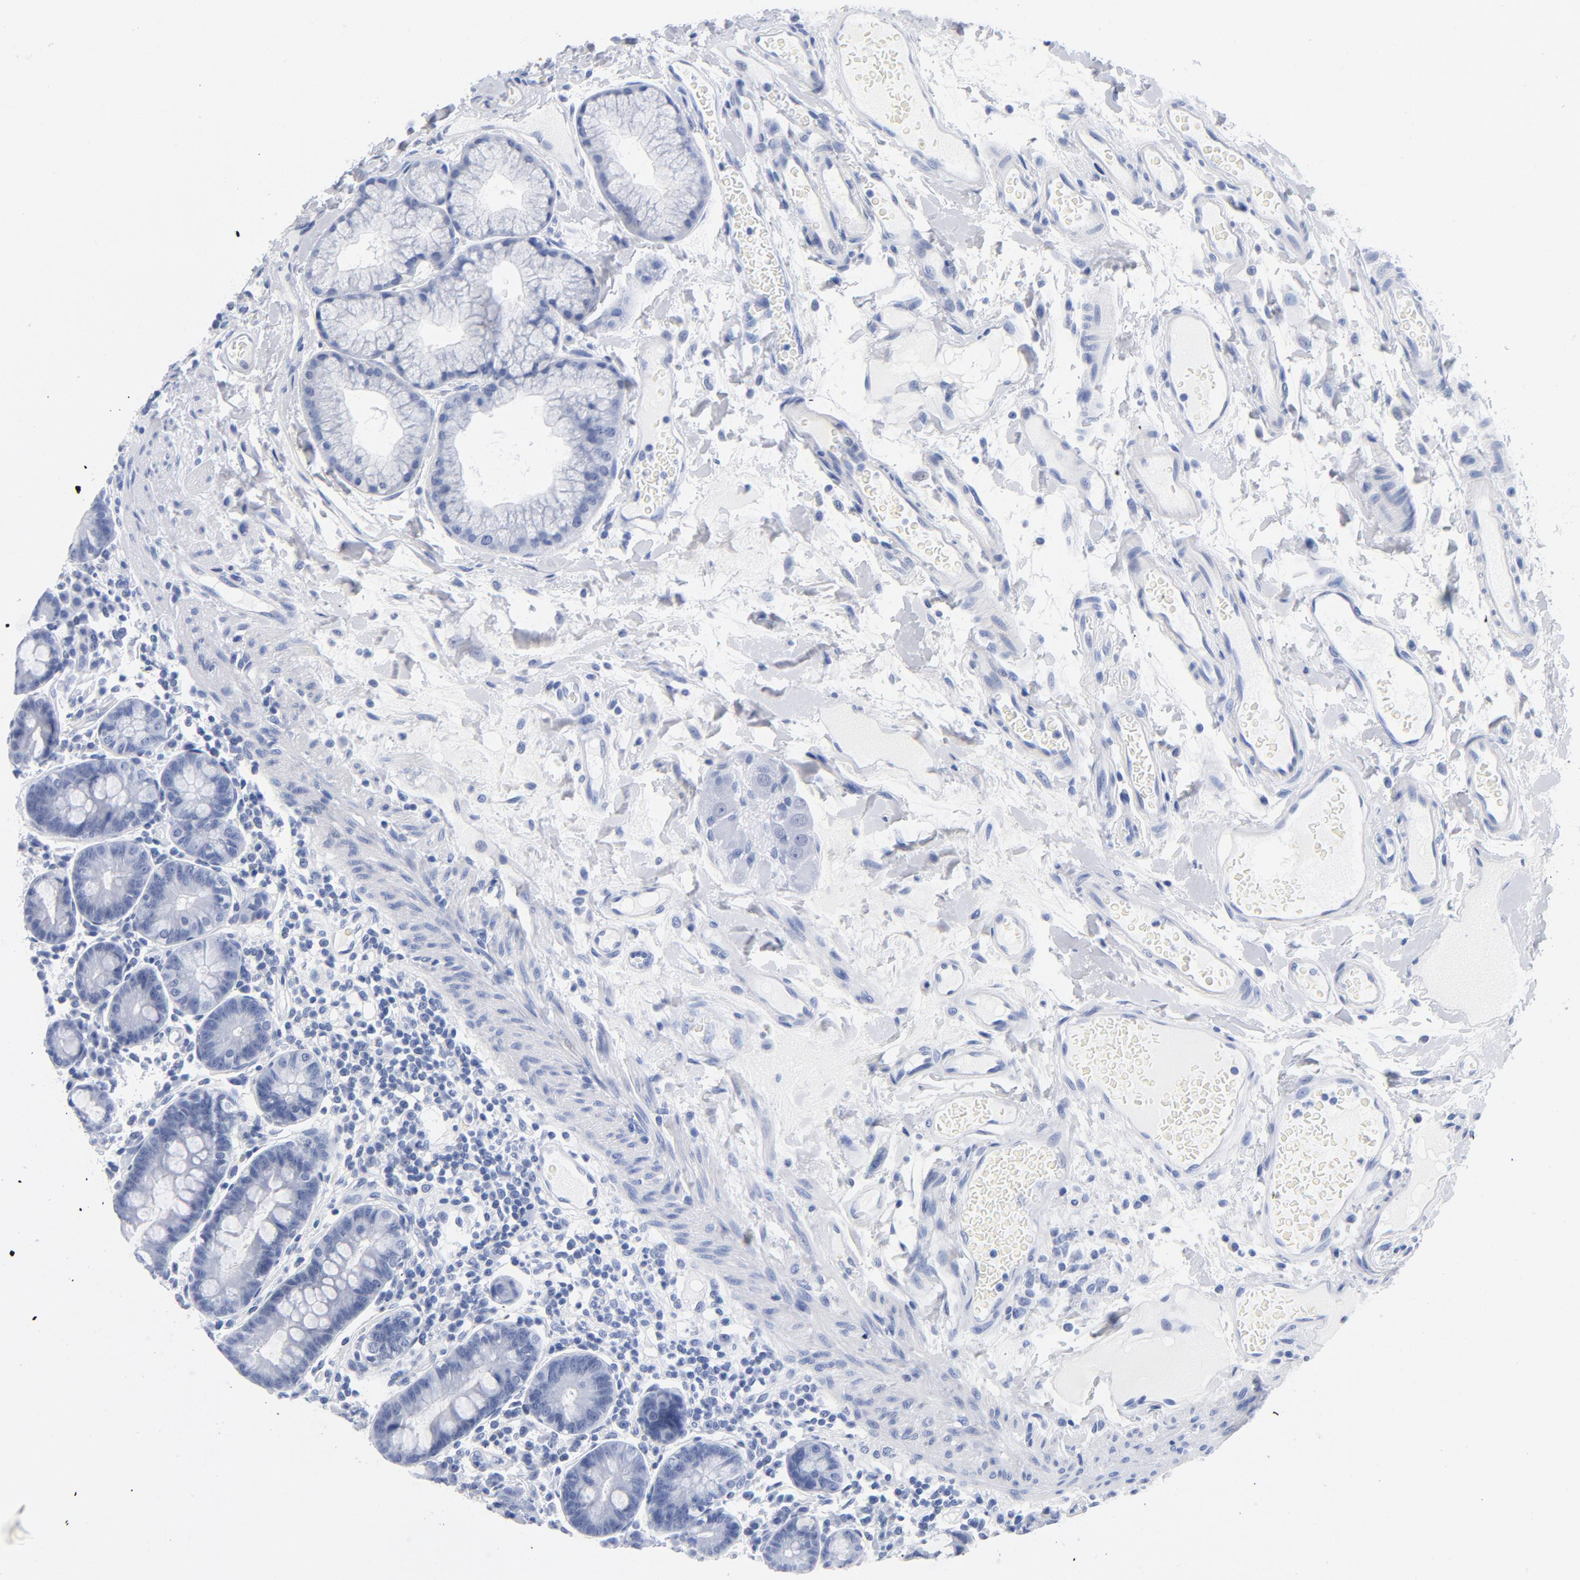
{"staining": {"intensity": "negative", "quantity": "none", "location": "none"}, "tissue": "duodenum", "cell_type": "Glandular cells", "image_type": "normal", "snomed": [{"axis": "morphology", "description": "Normal tissue, NOS"}, {"axis": "topography", "description": "Duodenum"}], "caption": "Immunohistochemistry image of unremarkable duodenum stained for a protein (brown), which reveals no staining in glandular cells.", "gene": "RBM3", "patient": {"sex": "male", "age": 50}}